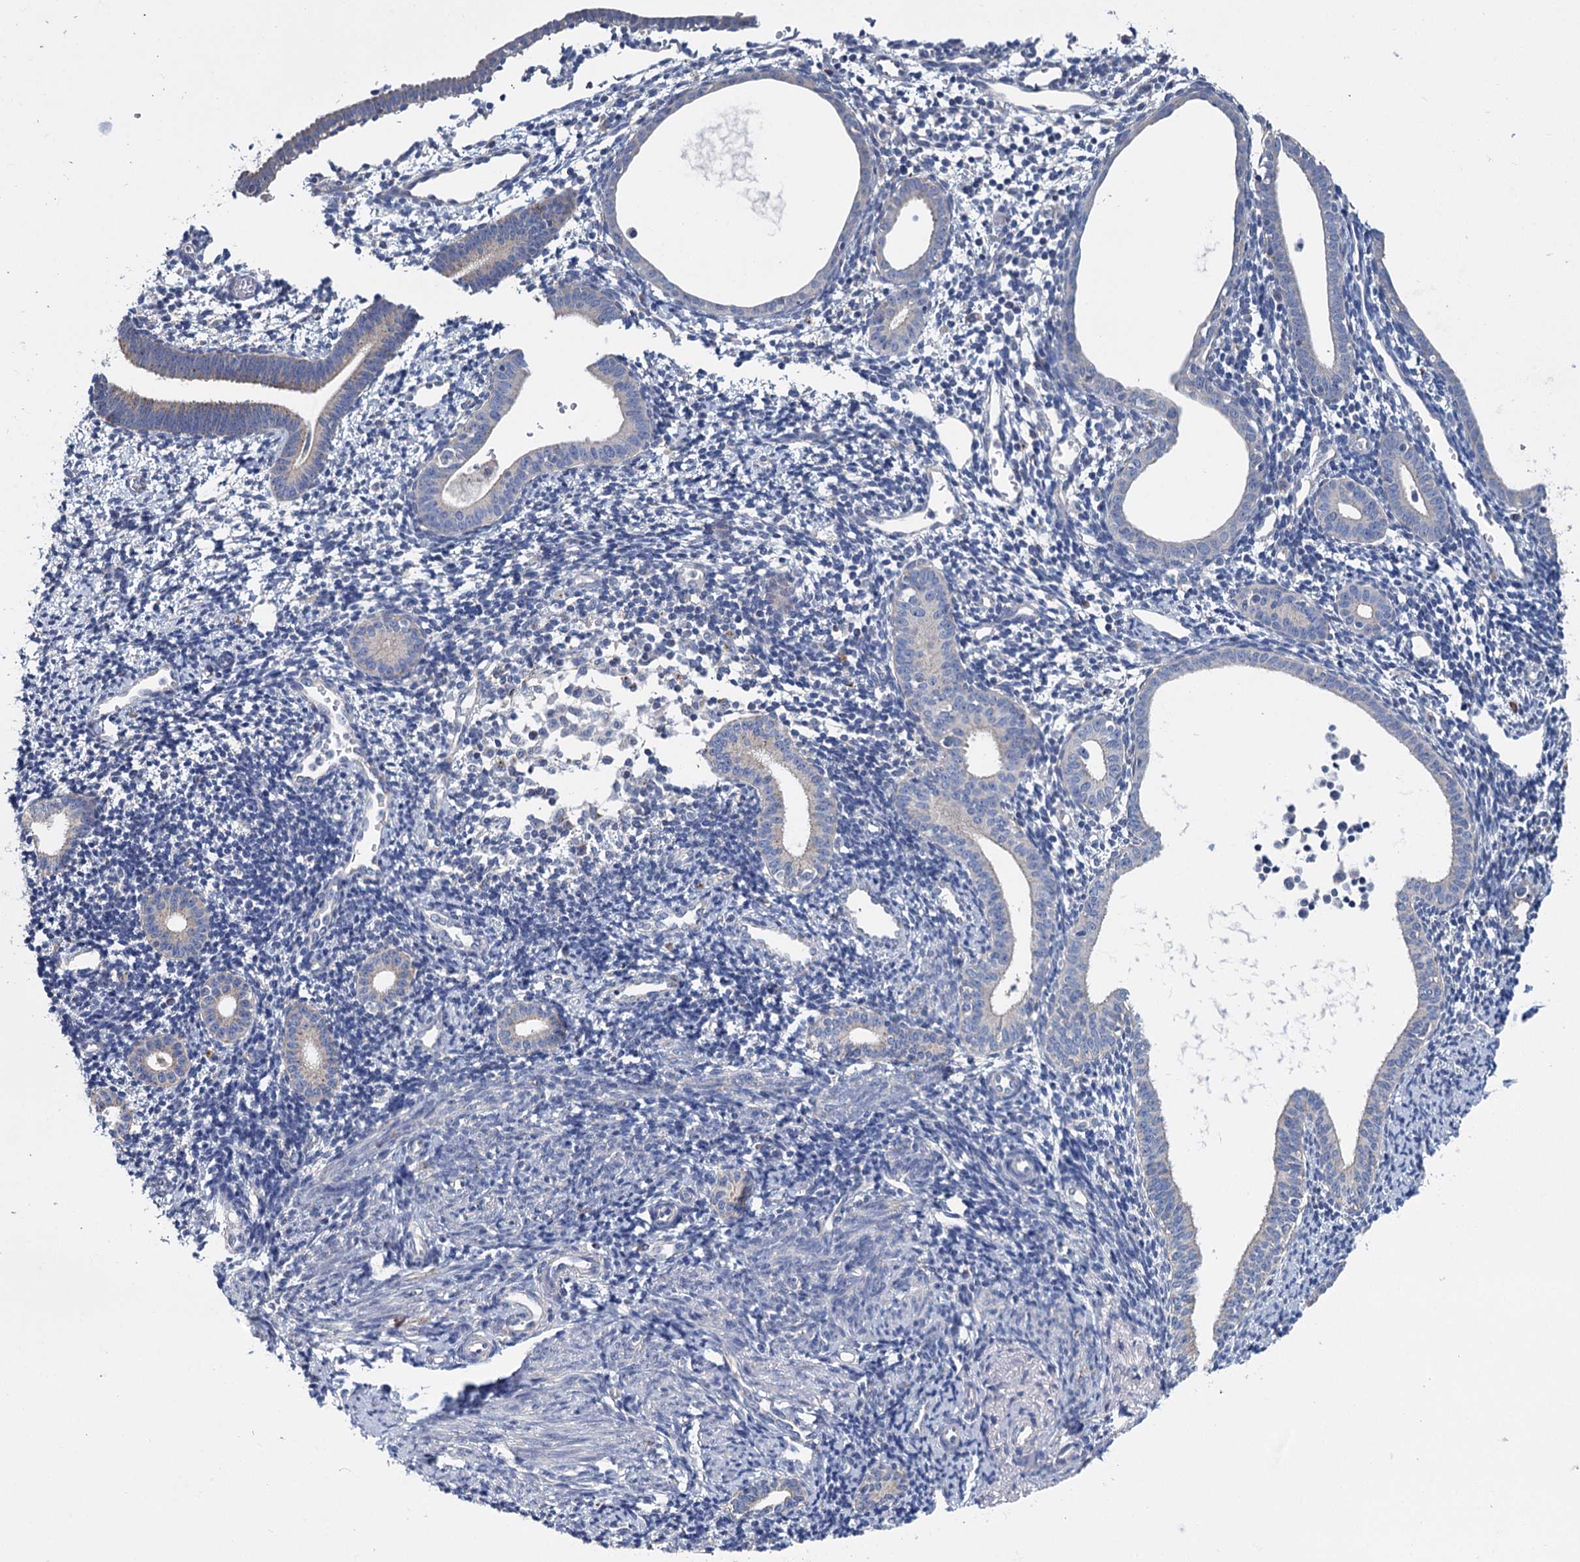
{"staining": {"intensity": "negative", "quantity": "none", "location": "none"}, "tissue": "endometrium", "cell_type": "Cells in endometrial stroma", "image_type": "normal", "snomed": [{"axis": "morphology", "description": "Normal tissue, NOS"}, {"axis": "topography", "description": "Endometrium"}], "caption": "Human endometrium stained for a protein using immunohistochemistry (IHC) shows no expression in cells in endometrial stroma.", "gene": "ANKRD16", "patient": {"sex": "female", "age": 56}}